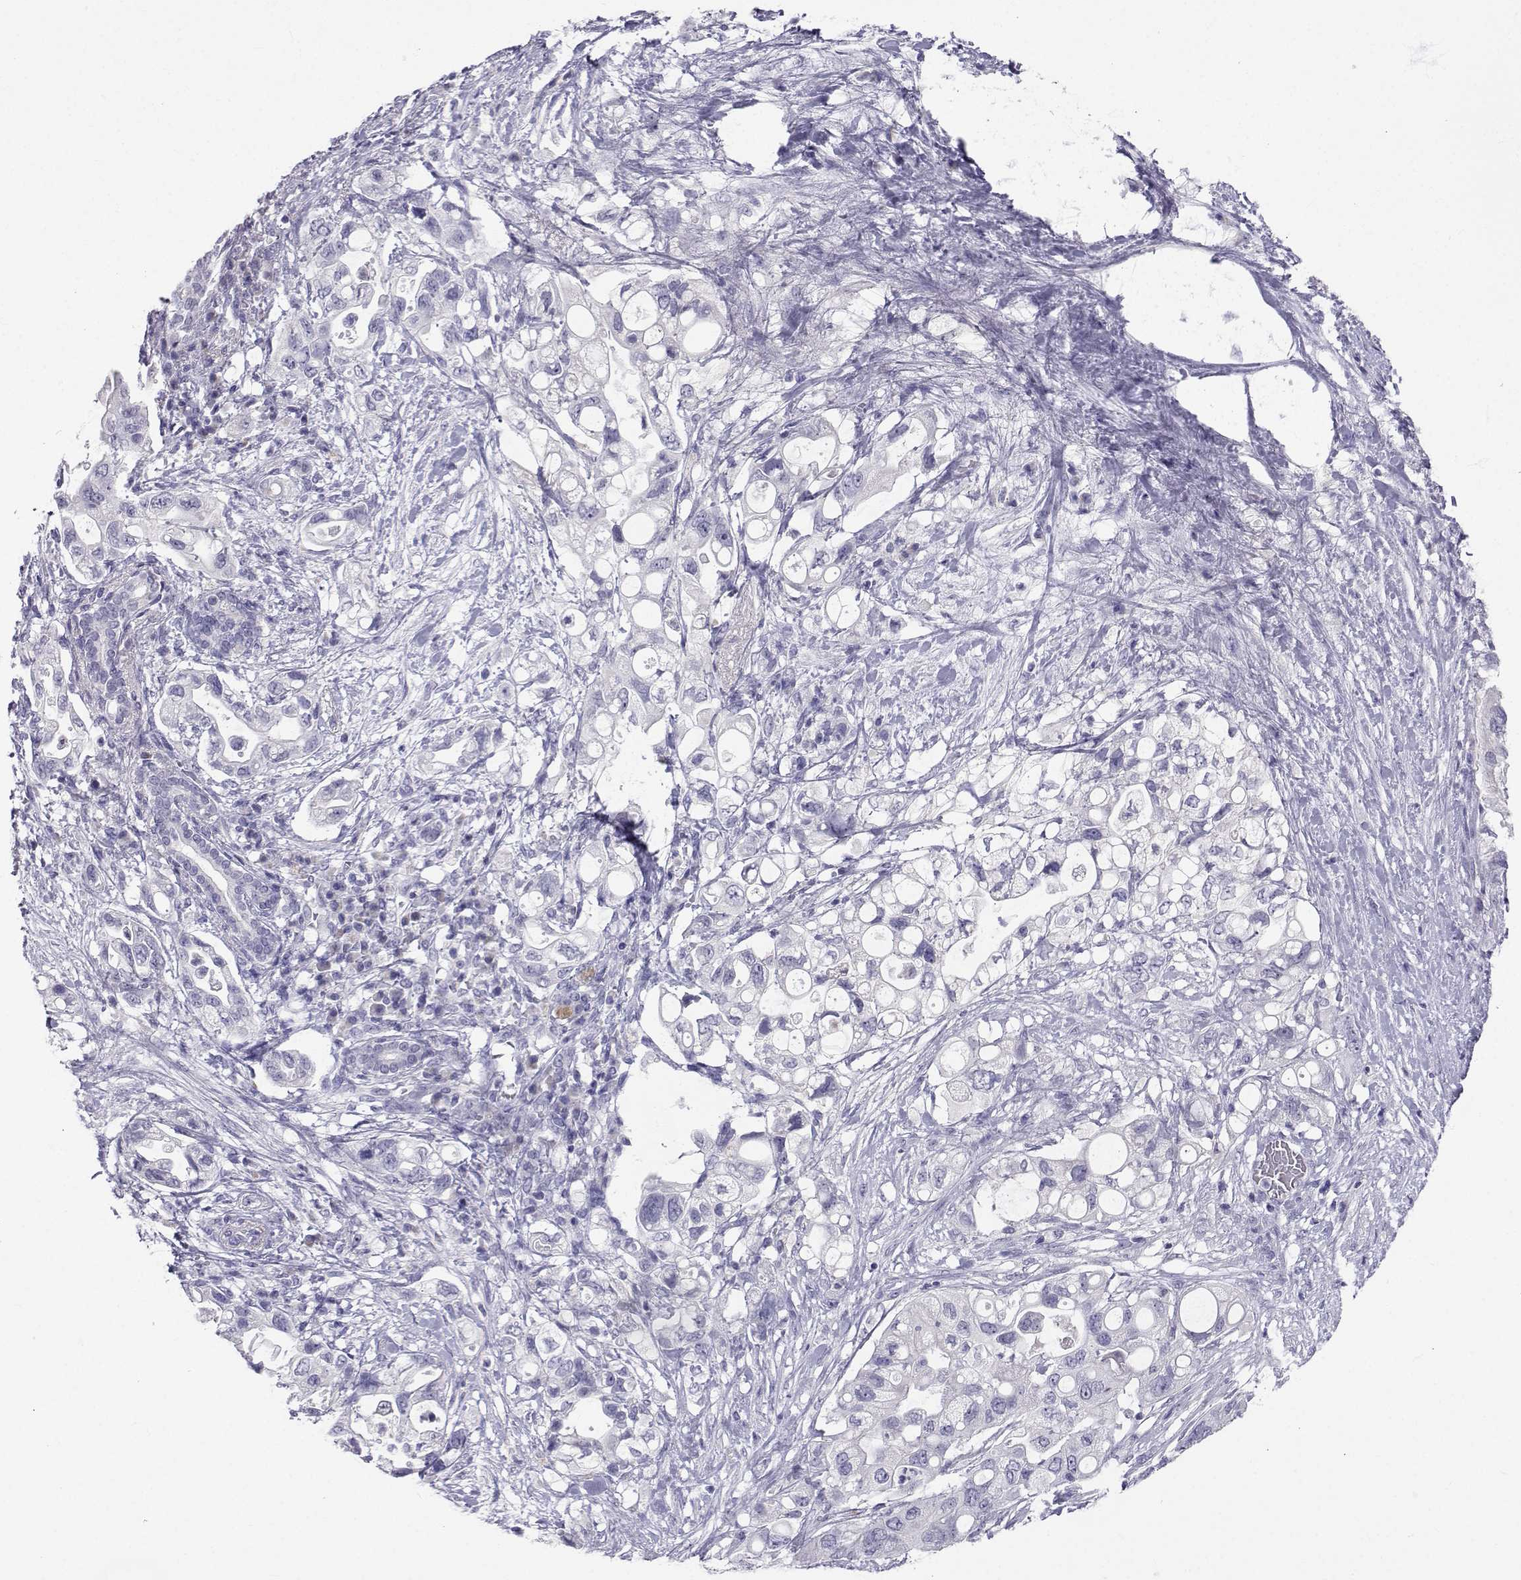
{"staining": {"intensity": "negative", "quantity": "none", "location": "none"}, "tissue": "pancreatic cancer", "cell_type": "Tumor cells", "image_type": "cancer", "snomed": [{"axis": "morphology", "description": "Adenocarcinoma, NOS"}, {"axis": "topography", "description": "Pancreas"}], "caption": "An image of human pancreatic adenocarcinoma is negative for staining in tumor cells. (DAB (3,3'-diaminobenzidine) immunohistochemistry (IHC) visualized using brightfield microscopy, high magnification).", "gene": "SLC6A3", "patient": {"sex": "female", "age": 72}}